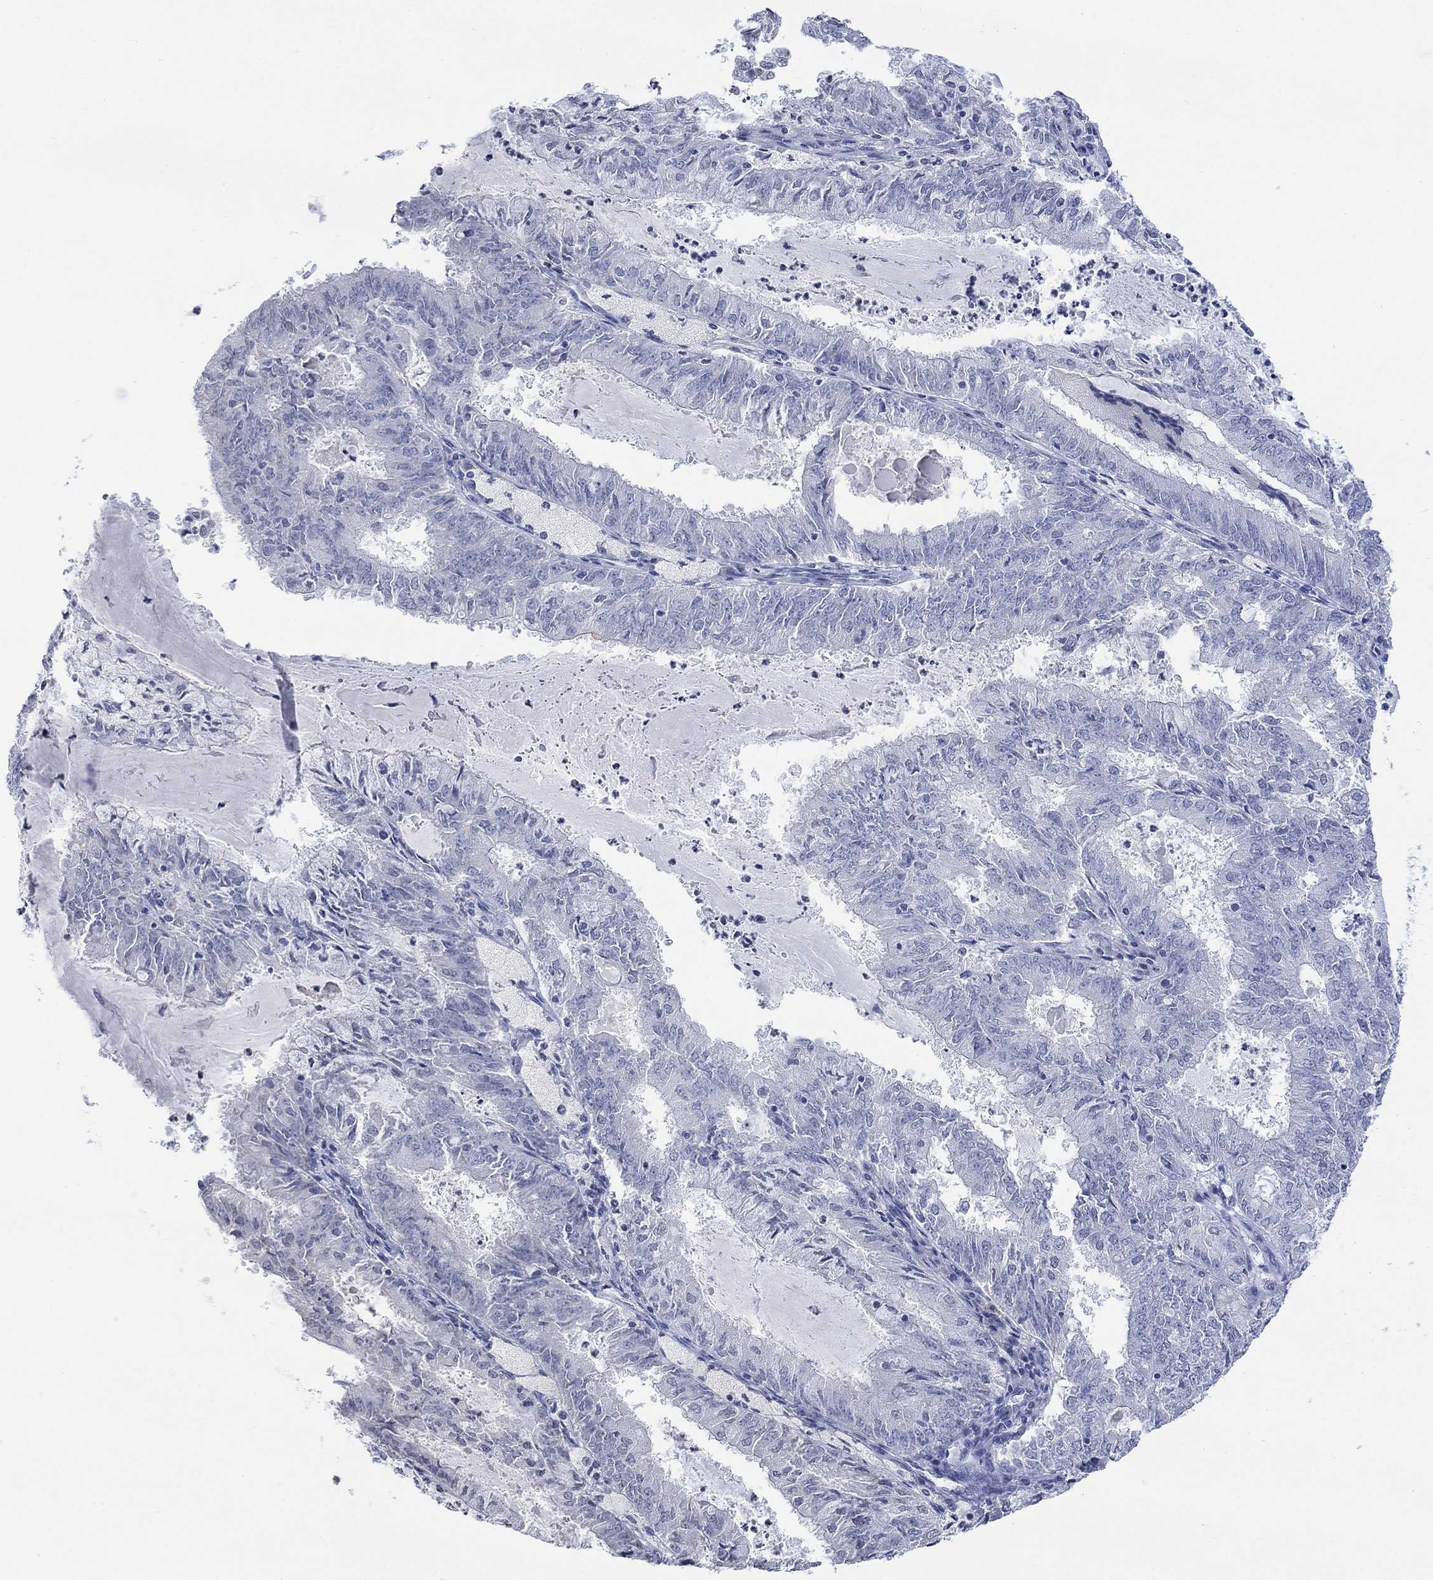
{"staining": {"intensity": "negative", "quantity": "none", "location": "none"}, "tissue": "endometrial cancer", "cell_type": "Tumor cells", "image_type": "cancer", "snomed": [{"axis": "morphology", "description": "Adenocarcinoma, NOS"}, {"axis": "topography", "description": "Endometrium"}], "caption": "This is a micrograph of immunohistochemistry (IHC) staining of endometrial cancer (adenocarcinoma), which shows no expression in tumor cells.", "gene": "TMEM255A", "patient": {"sex": "female", "age": 57}}